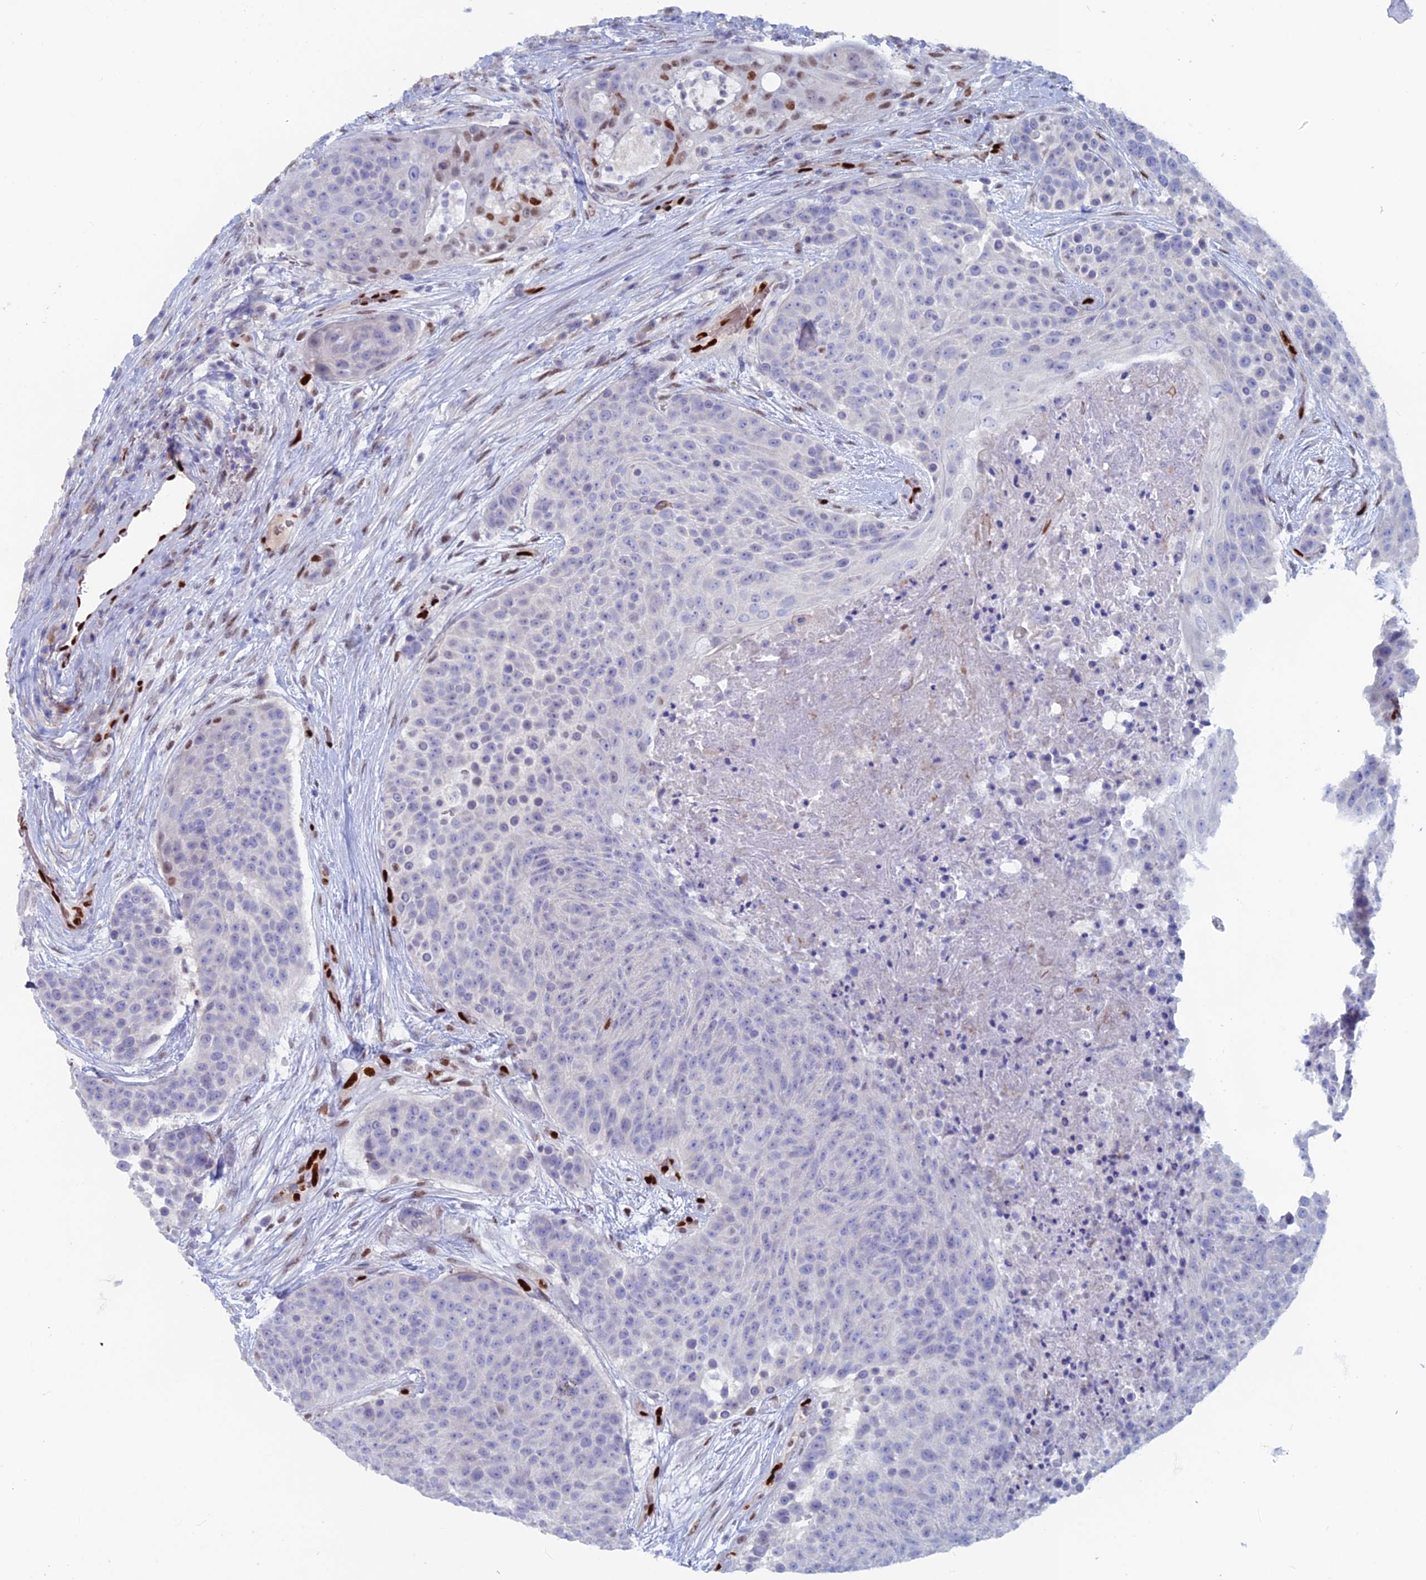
{"staining": {"intensity": "moderate", "quantity": "<25%", "location": "nuclear"}, "tissue": "urothelial cancer", "cell_type": "Tumor cells", "image_type": "cancer", "snomed": [{"axis": "morphology", "description": "Urothelial carcinoma, High grade"}, {"axis": "topography", "description": "Urinary bladder"}], "caption": "Immunohistochemistry (IHC) image of human high-grade urothelial carcinoma stained for a protein (brown), which exhibits low levels of moderate nuclear staining in approximately <25% of tumor cells.", "gene": "NOL4L", "patient": {"sex": "female", "age": 63}}